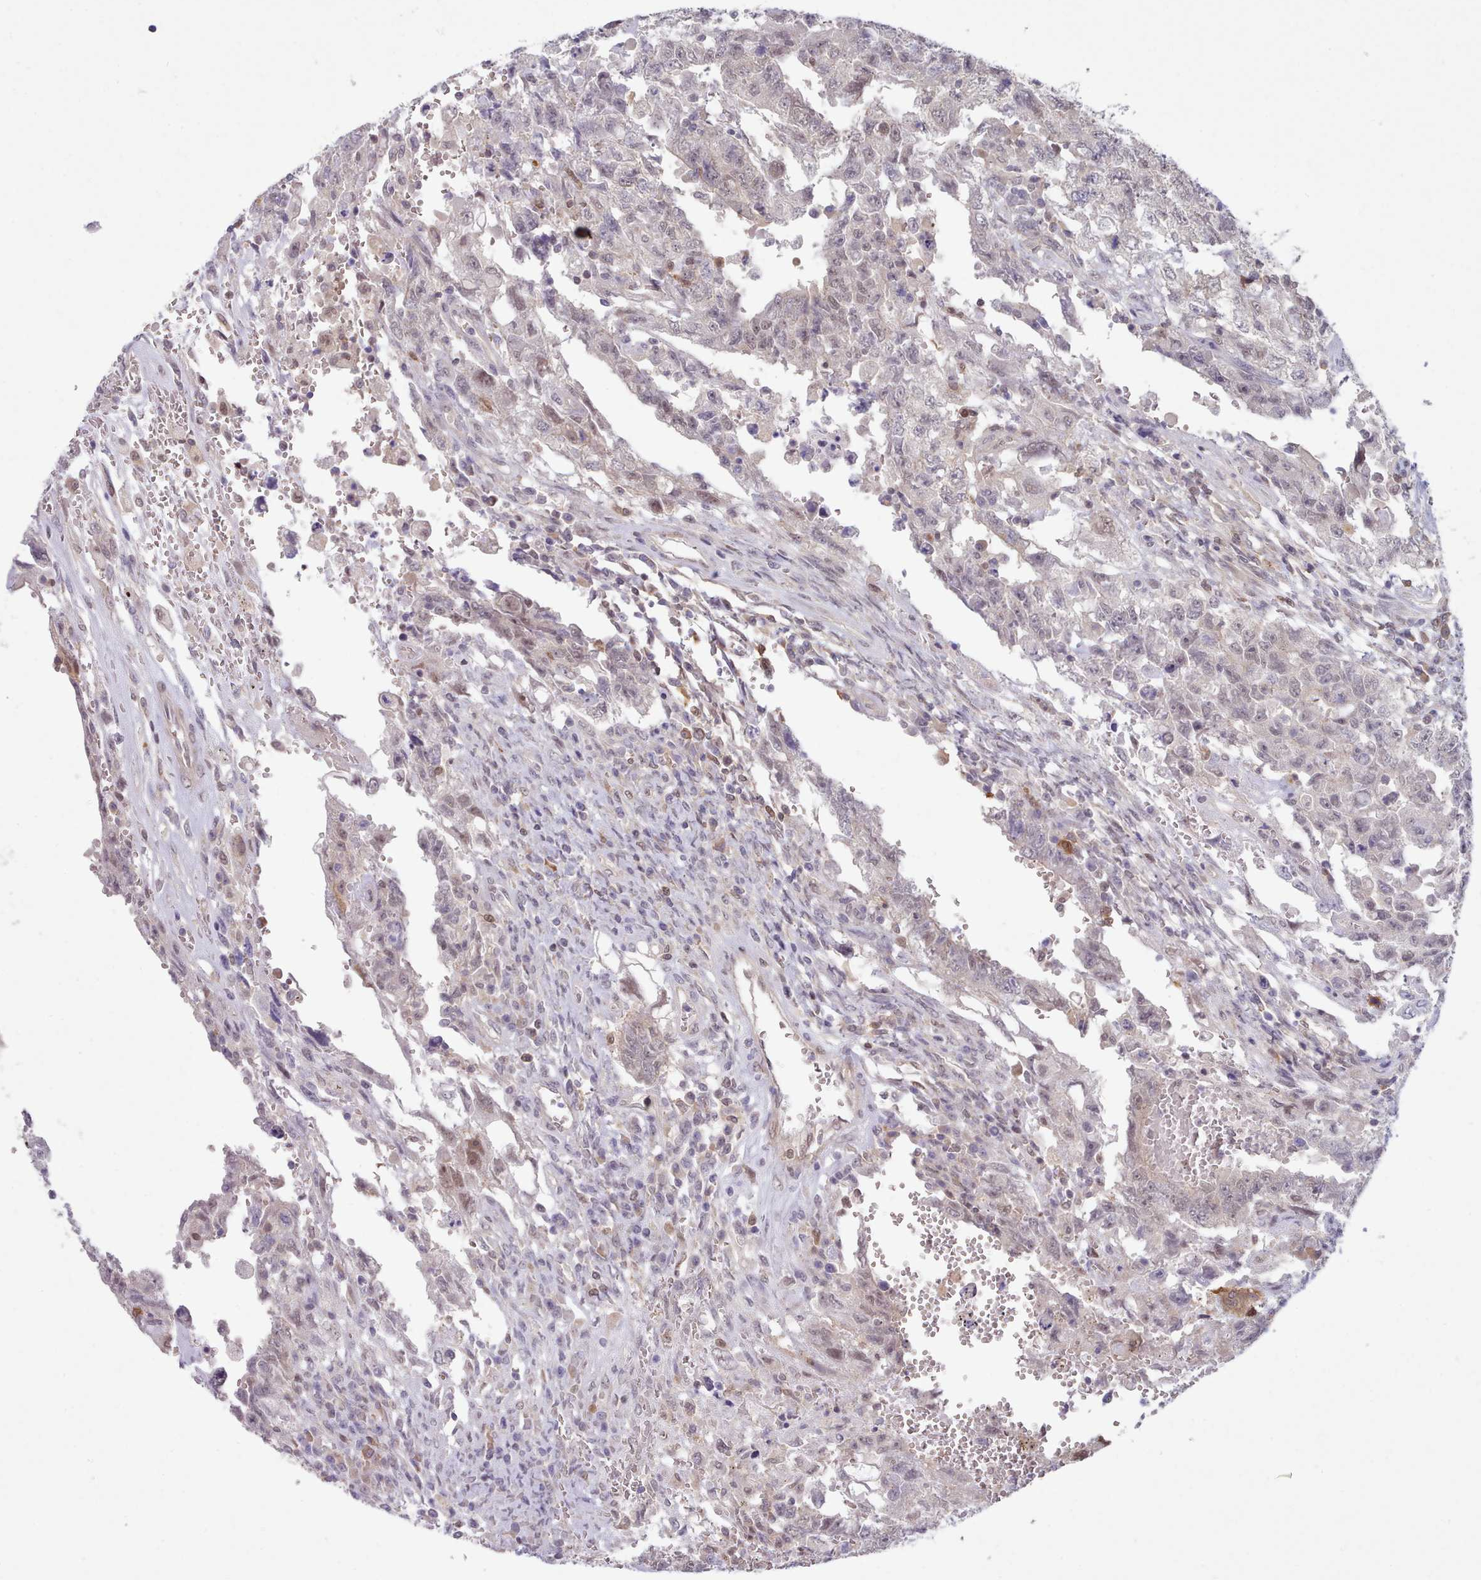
{"staining": {"intensity": "negative", "quantity": "none", "location": "none"}, "tissue": "testis cancer", "cell_type": "Tumor cells", "image_type": "cancer", "snomed": [{"axis": "morphology", "description": "Carcinoma, Embryonal, NOS"}, {"axis": "topography", "description": "Testis"}], "caption": "A micrograph of human testis cancer (embryonal carcinoma) is negative for staining in tumor cells.", "gene": "CES3", "patient": {"sex": "male", "age": 26}}